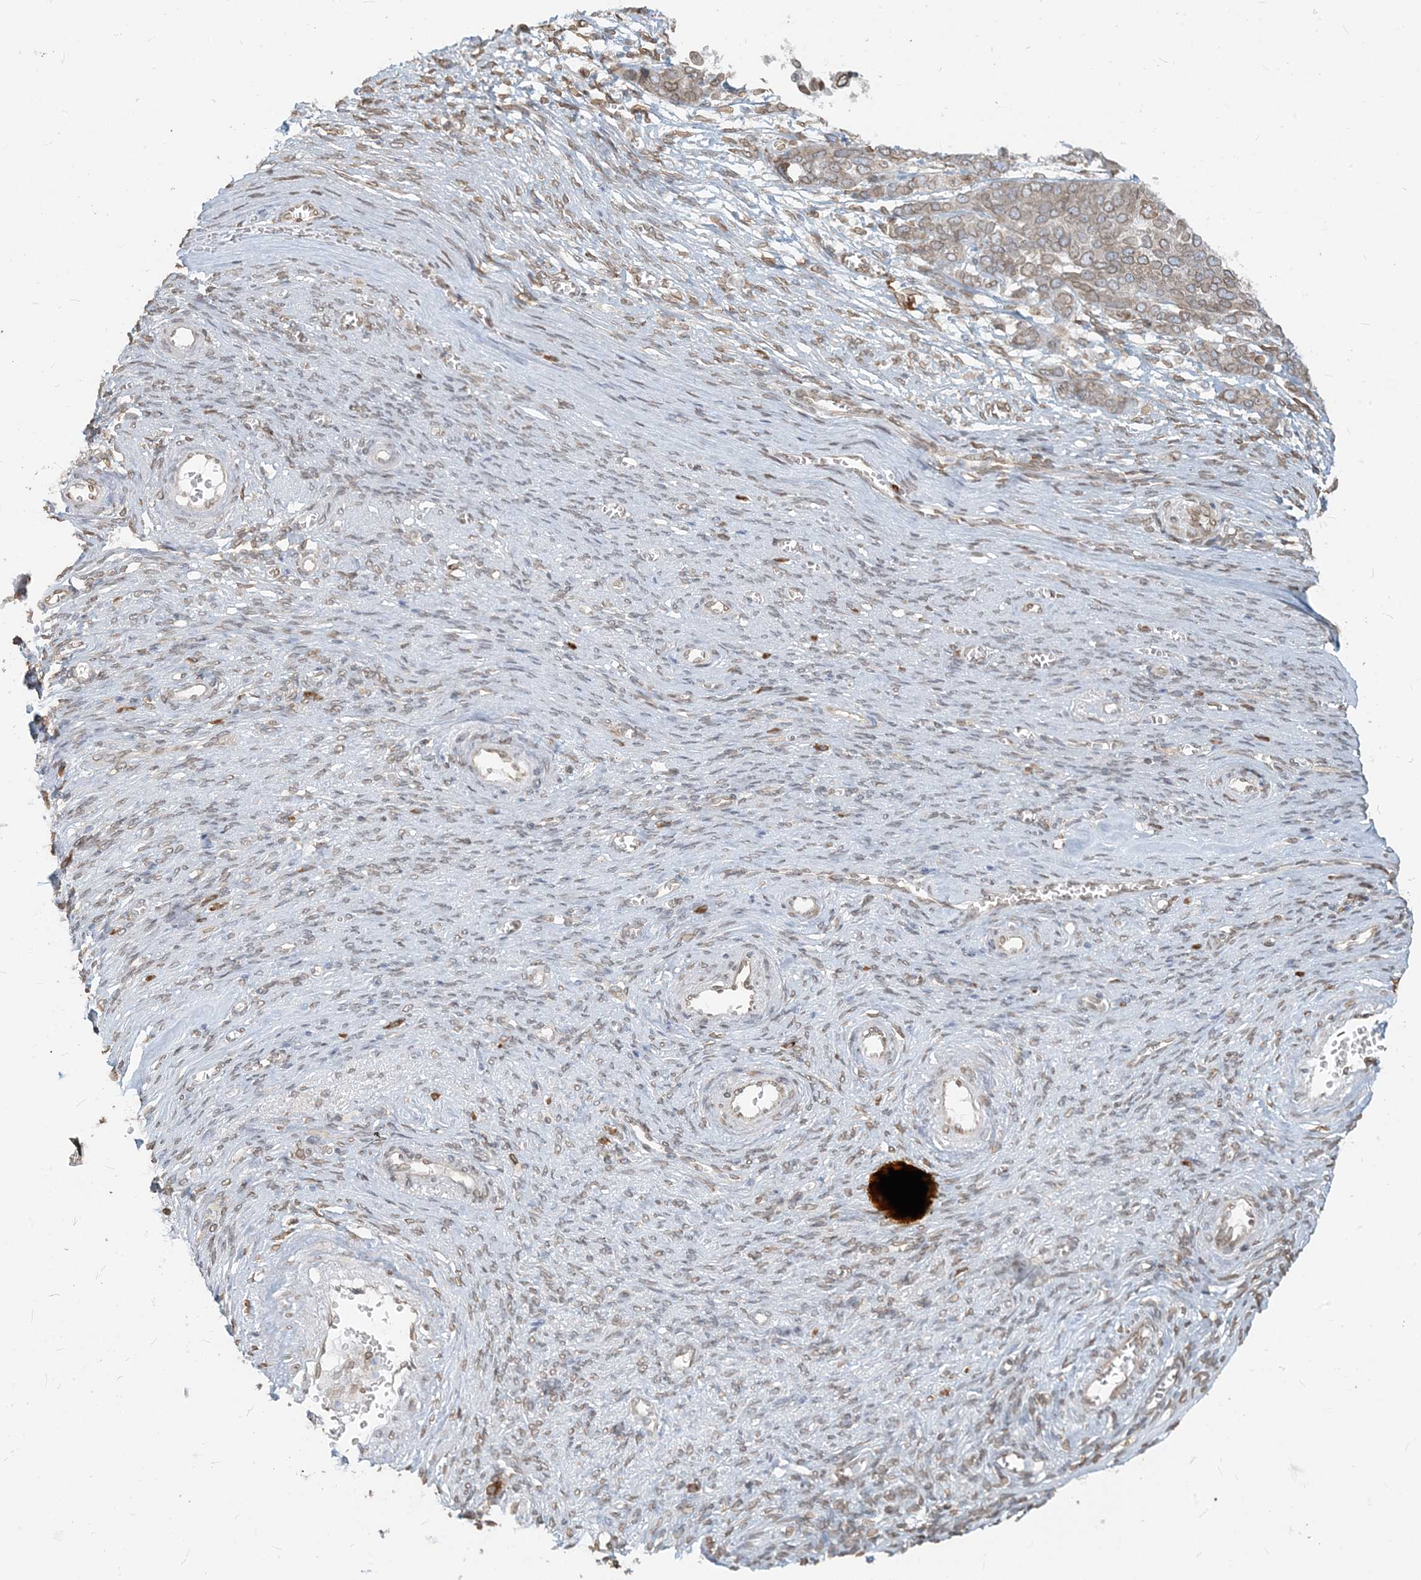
{"staining": {"intensity": "weak", "quantity": ">75%", "location": "cytoplasmic/membranous,nuclear"}, "tissue": "ovarian cancer", "cell_type": "Tumor cells", "image_type": "cancer", "snomed": [{"axis": "morphology", "description": "Cystadenocarcinoma, serous, NOS"}, {"axis": "topography", "description": "Ovary"}], "caption": "Ovarian cancer (serous cystadenocarcinoma) was stained to show a protein in brown. There is low levels of weak cytoplasmic/membranous and nuclear staining in approximately >75% of tumor cells. Nuclei are stained in blue.", "gene": "WWP1", "patient": {"sex": "female", "age": 44}}